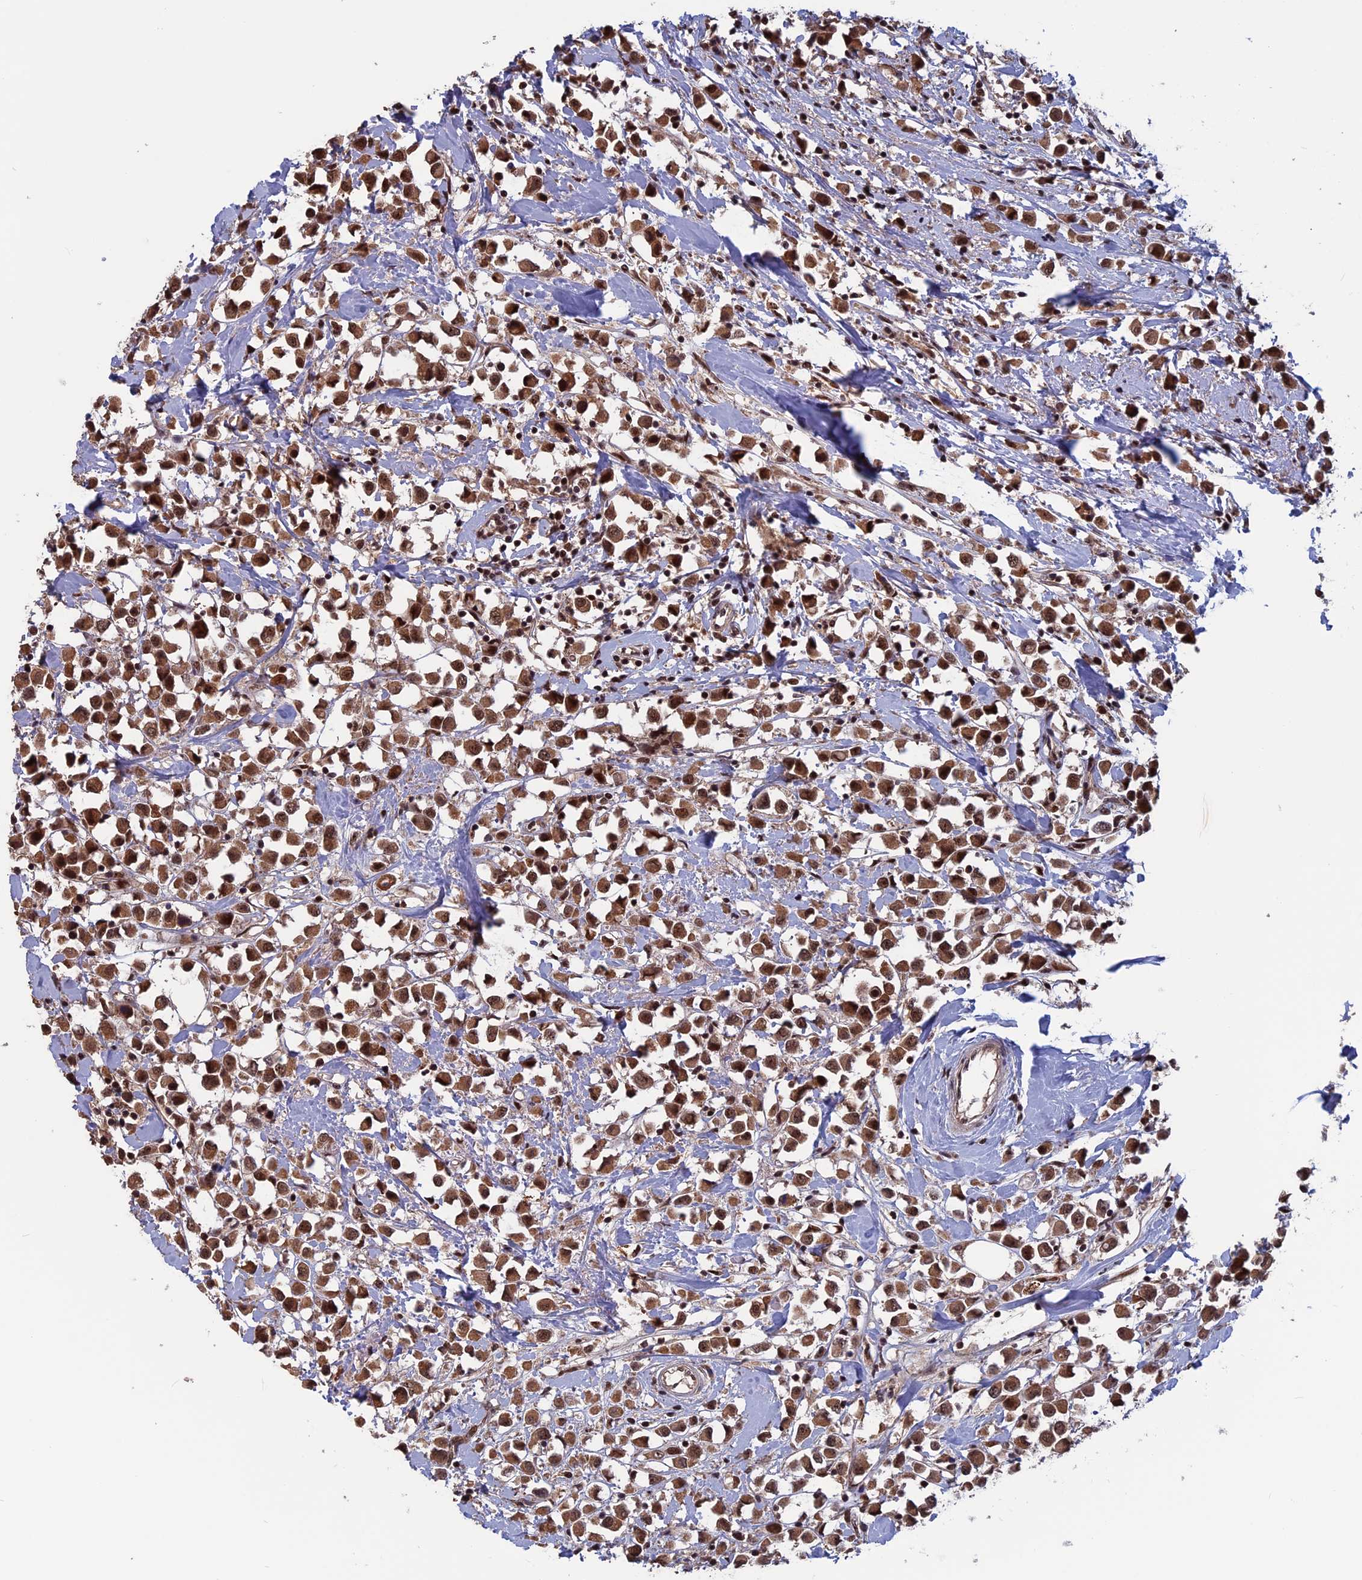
{"staining": {"intensity": "moderate", "quantity": ">75%", "location": "cytoplasmic/membranous,nuclear"}, "tissue": "breast cancer", "cell_type": "Tumor cells", "image_type": "cancer", "snomed": [{"axis": "morphology", "description": "Duct carcinoma"}, {"axis": "topography", "description": "Breast"}], "caption": "A brown stain shows moderate cytoplasmic/membranous and nuclear expression of a protein in infiltrating ductal carcinoma (breast) tumor cells.", "gene": "CACTIN", "patient": {"sex": "female", "age": 61}}